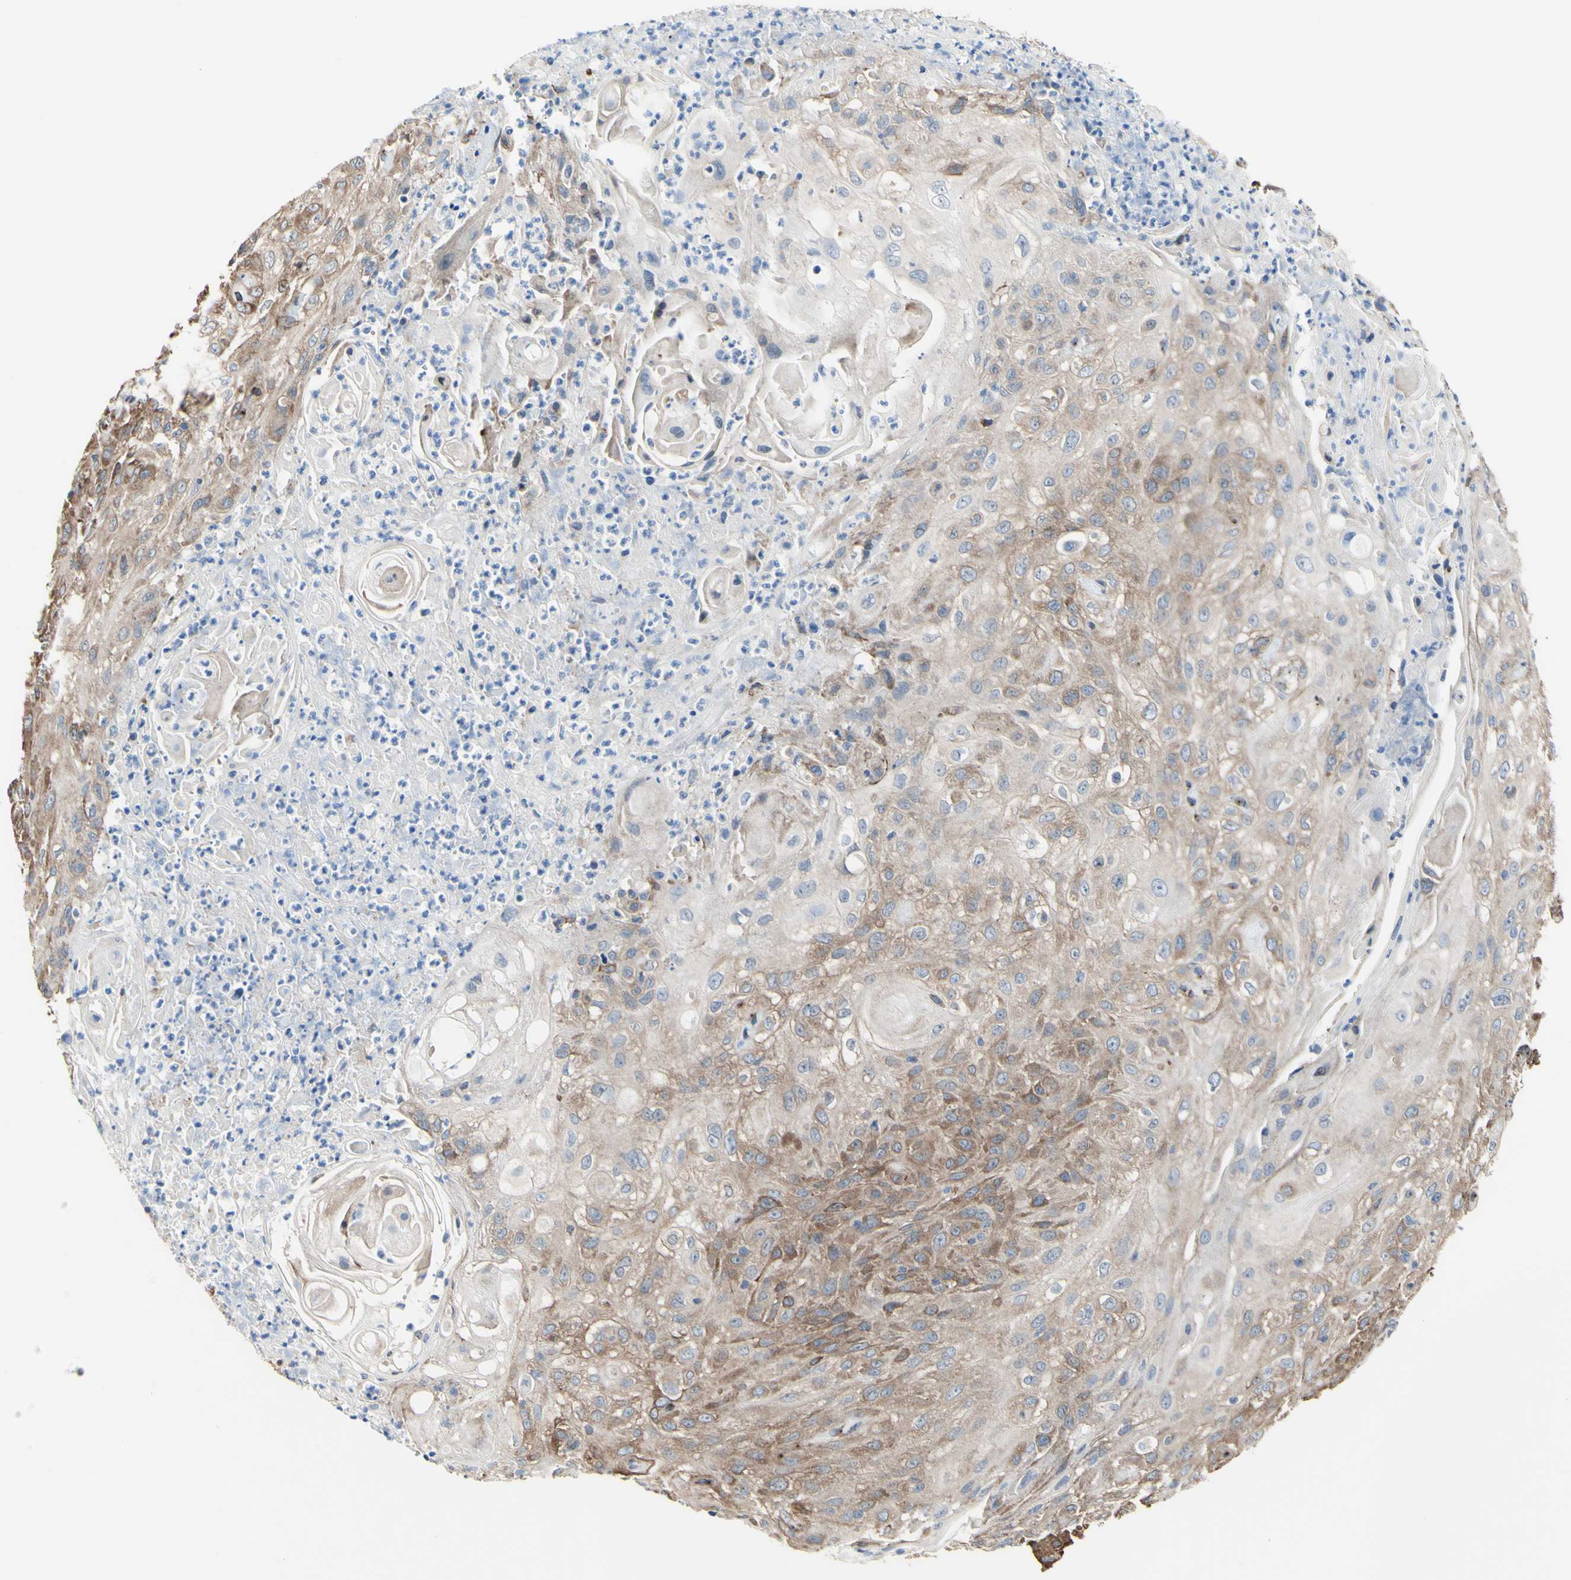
{"staining": {"intensity": "moderate", "quantity": ">75%", "location": "cytoplasmic/membranous"}, "tissue": "skin cancer", "cell_type": "Tumor cells", "image_type": "cancer", "snomed": [{"axis": "morphology", "description": "Squamous cell carcinoma, NOS"}, {"axis": "topography", "description": "Skin"}], "caption": "Protein expression analysis of skin cancer displays moderate cytoplasmic/membranous expression in approximately >75% of tumor cells.", "gene": "LRIG3", "patient": {"sex": "male", "age": 75}}